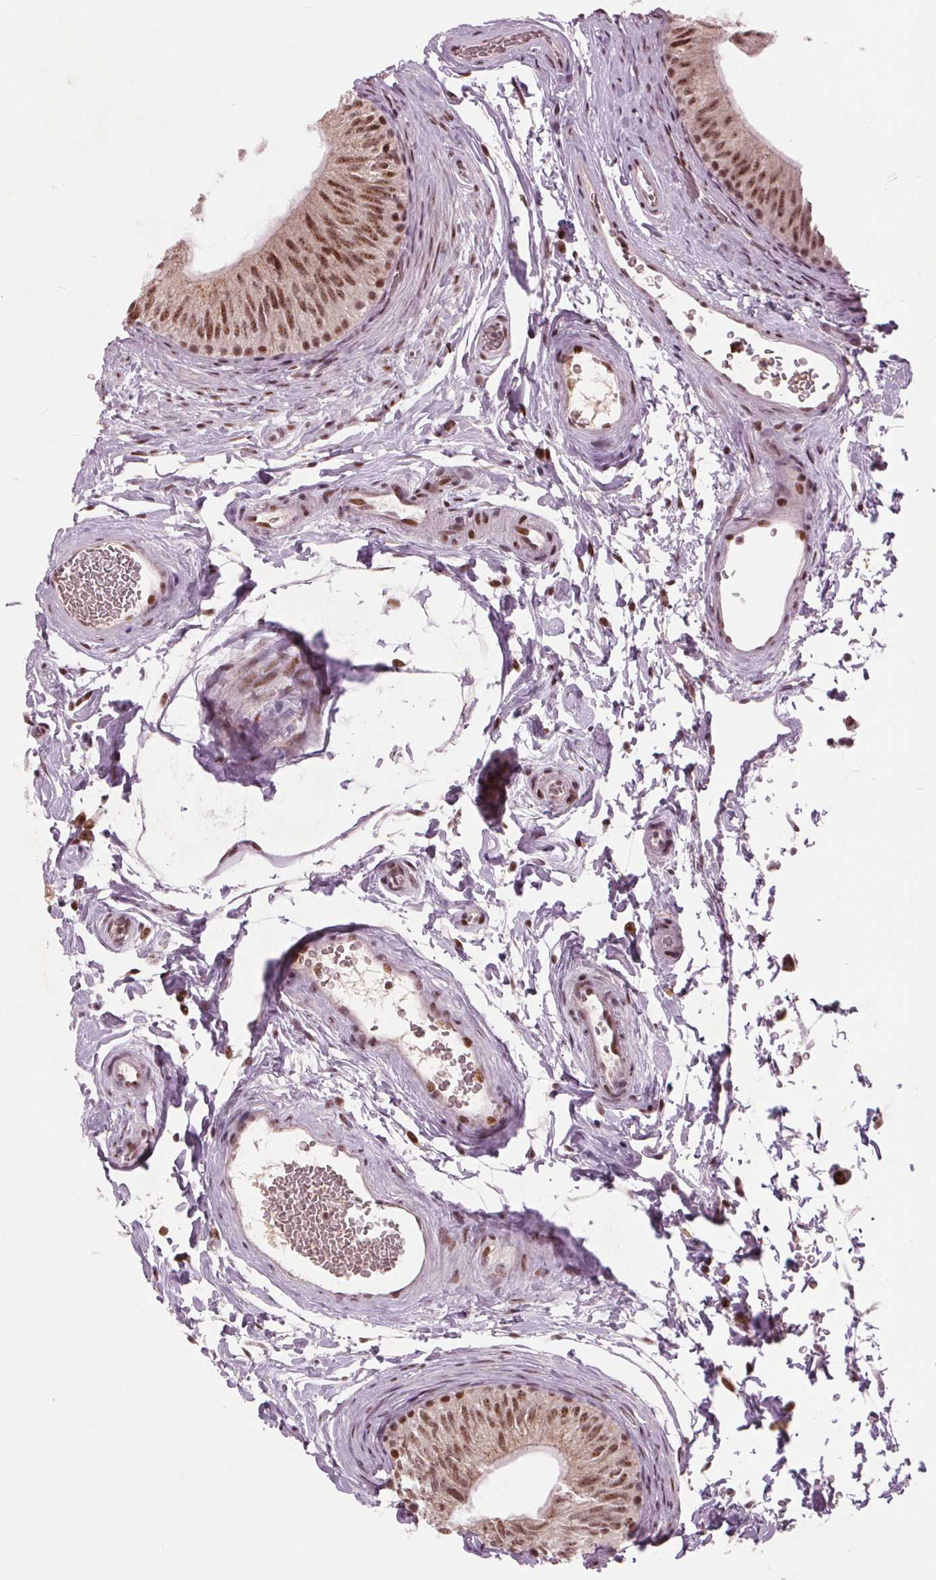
{"staining": {"intensity": "moderate", "quantity": ">75%", "location": "nuclear"}, "tissue": "epididymis", "cell_type": "Glandular cells", "image_type": "normal", "snomed": [{"axis": "morphology", "description": "Normal tissue, NOS"}, {"axis": "topography", "description": "Epididymis, spermatic cord, NOS"}, {"axis": "topography", "description": "Epididymis"}], "caption": "A micrograph of human epididymis stained for a protein reveals moderate nuclear brown staining in glandular cells. (Brightfield microscopy of DAB IHC at high magnification).", "gene": "TTC34", "patient": {"sex": "male", "age": 31}}